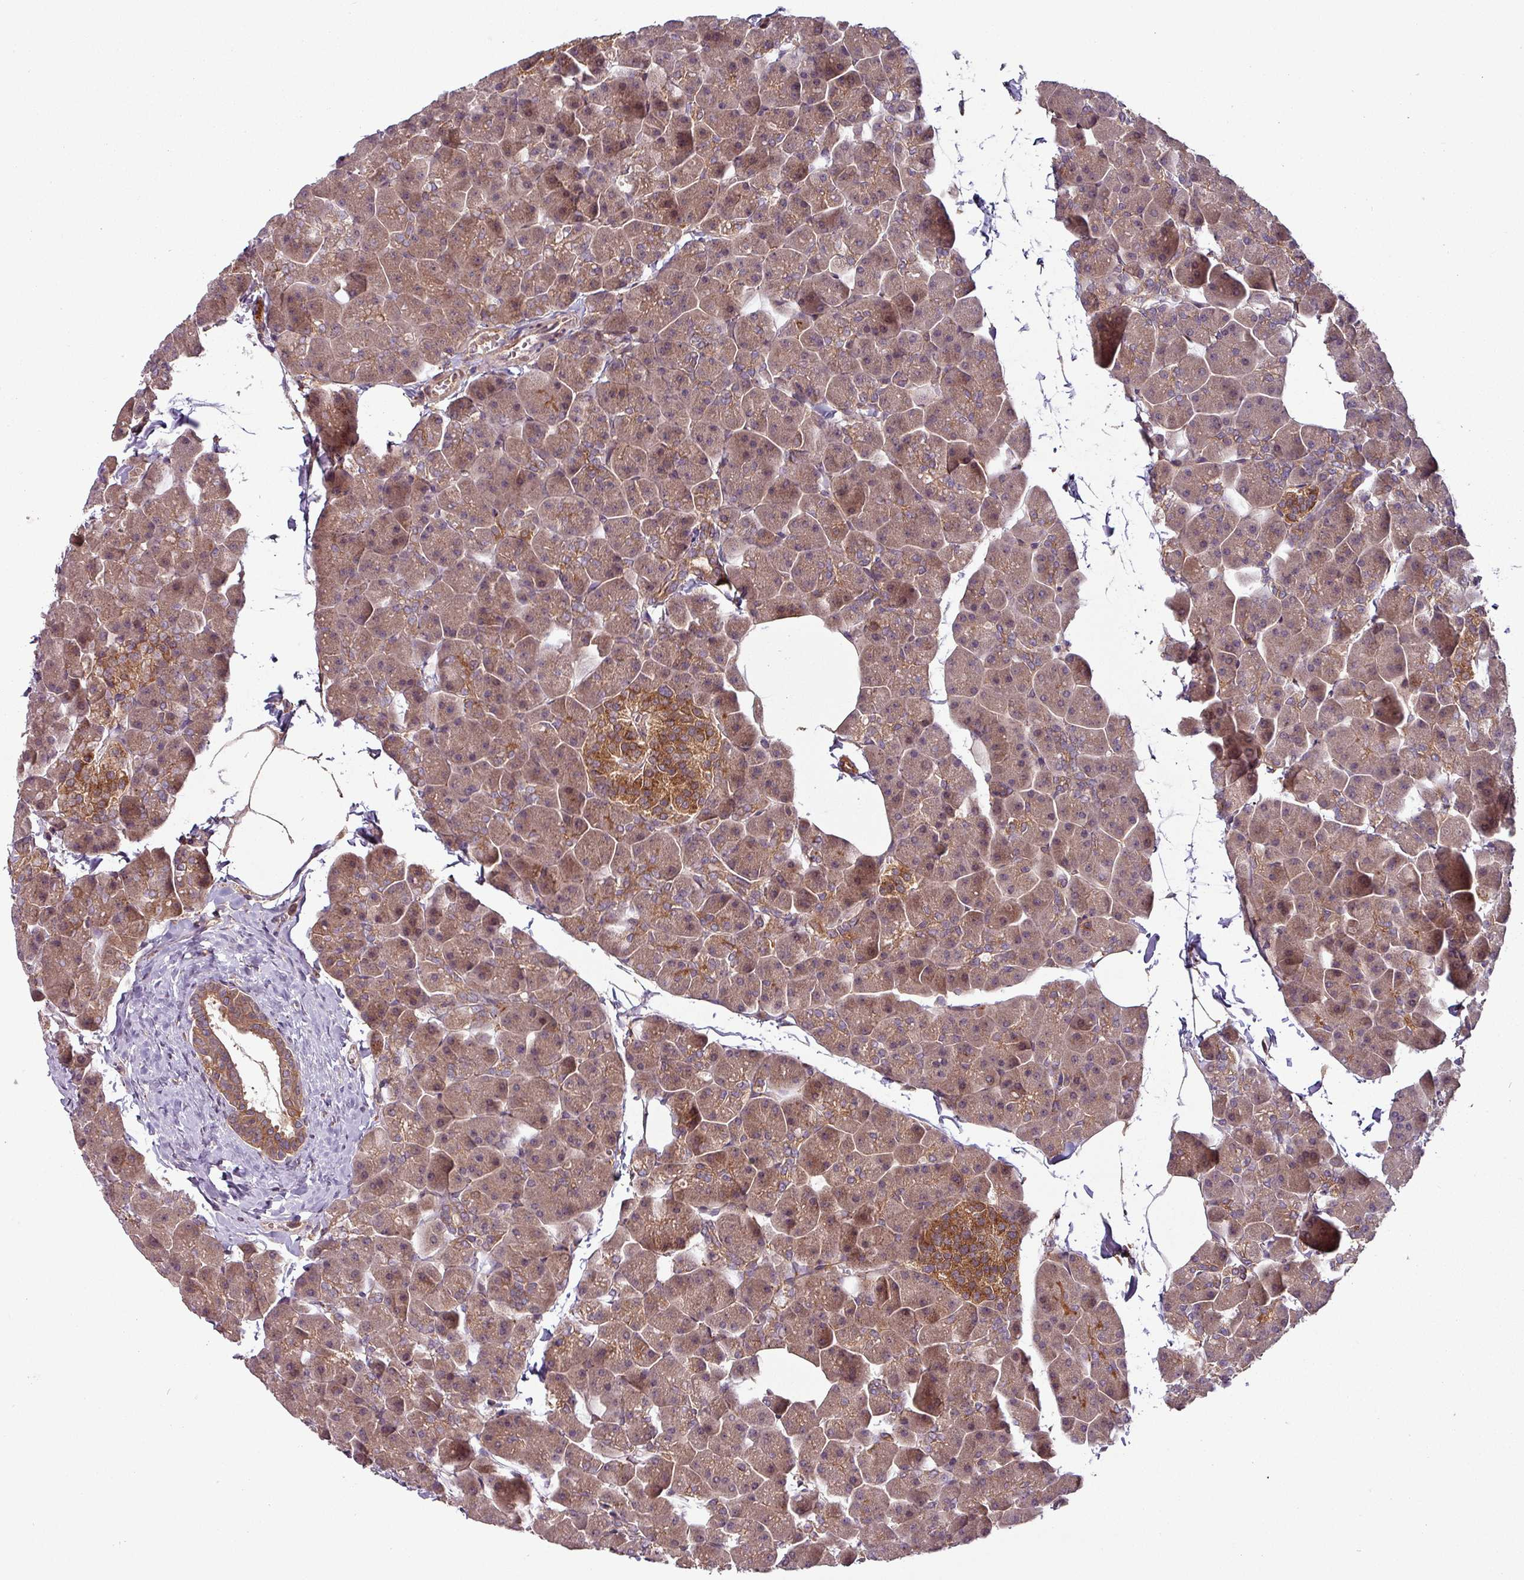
{"staining": {"intensity": "moderate", "quantity": ">75%", "location": "cytoplasmic/membranous"}, "tissue": "pancreas", "cell_type": "Exocrine glandular cells", "image_type": "normal", "snomed": [{"axis": "morphology", "description": "Normal tissue, NOS"}, {"axis": "topography", "description": "Pancreas"}], "caption": "Immunohistochemical staining of benign pancreas displays medium levels of moderate cytoplasmic/membranous positivity in approximately >75% of exocrine glandular cells.", "gene": "GSKIP", "patient": {"sex": "male", "age": 35}}